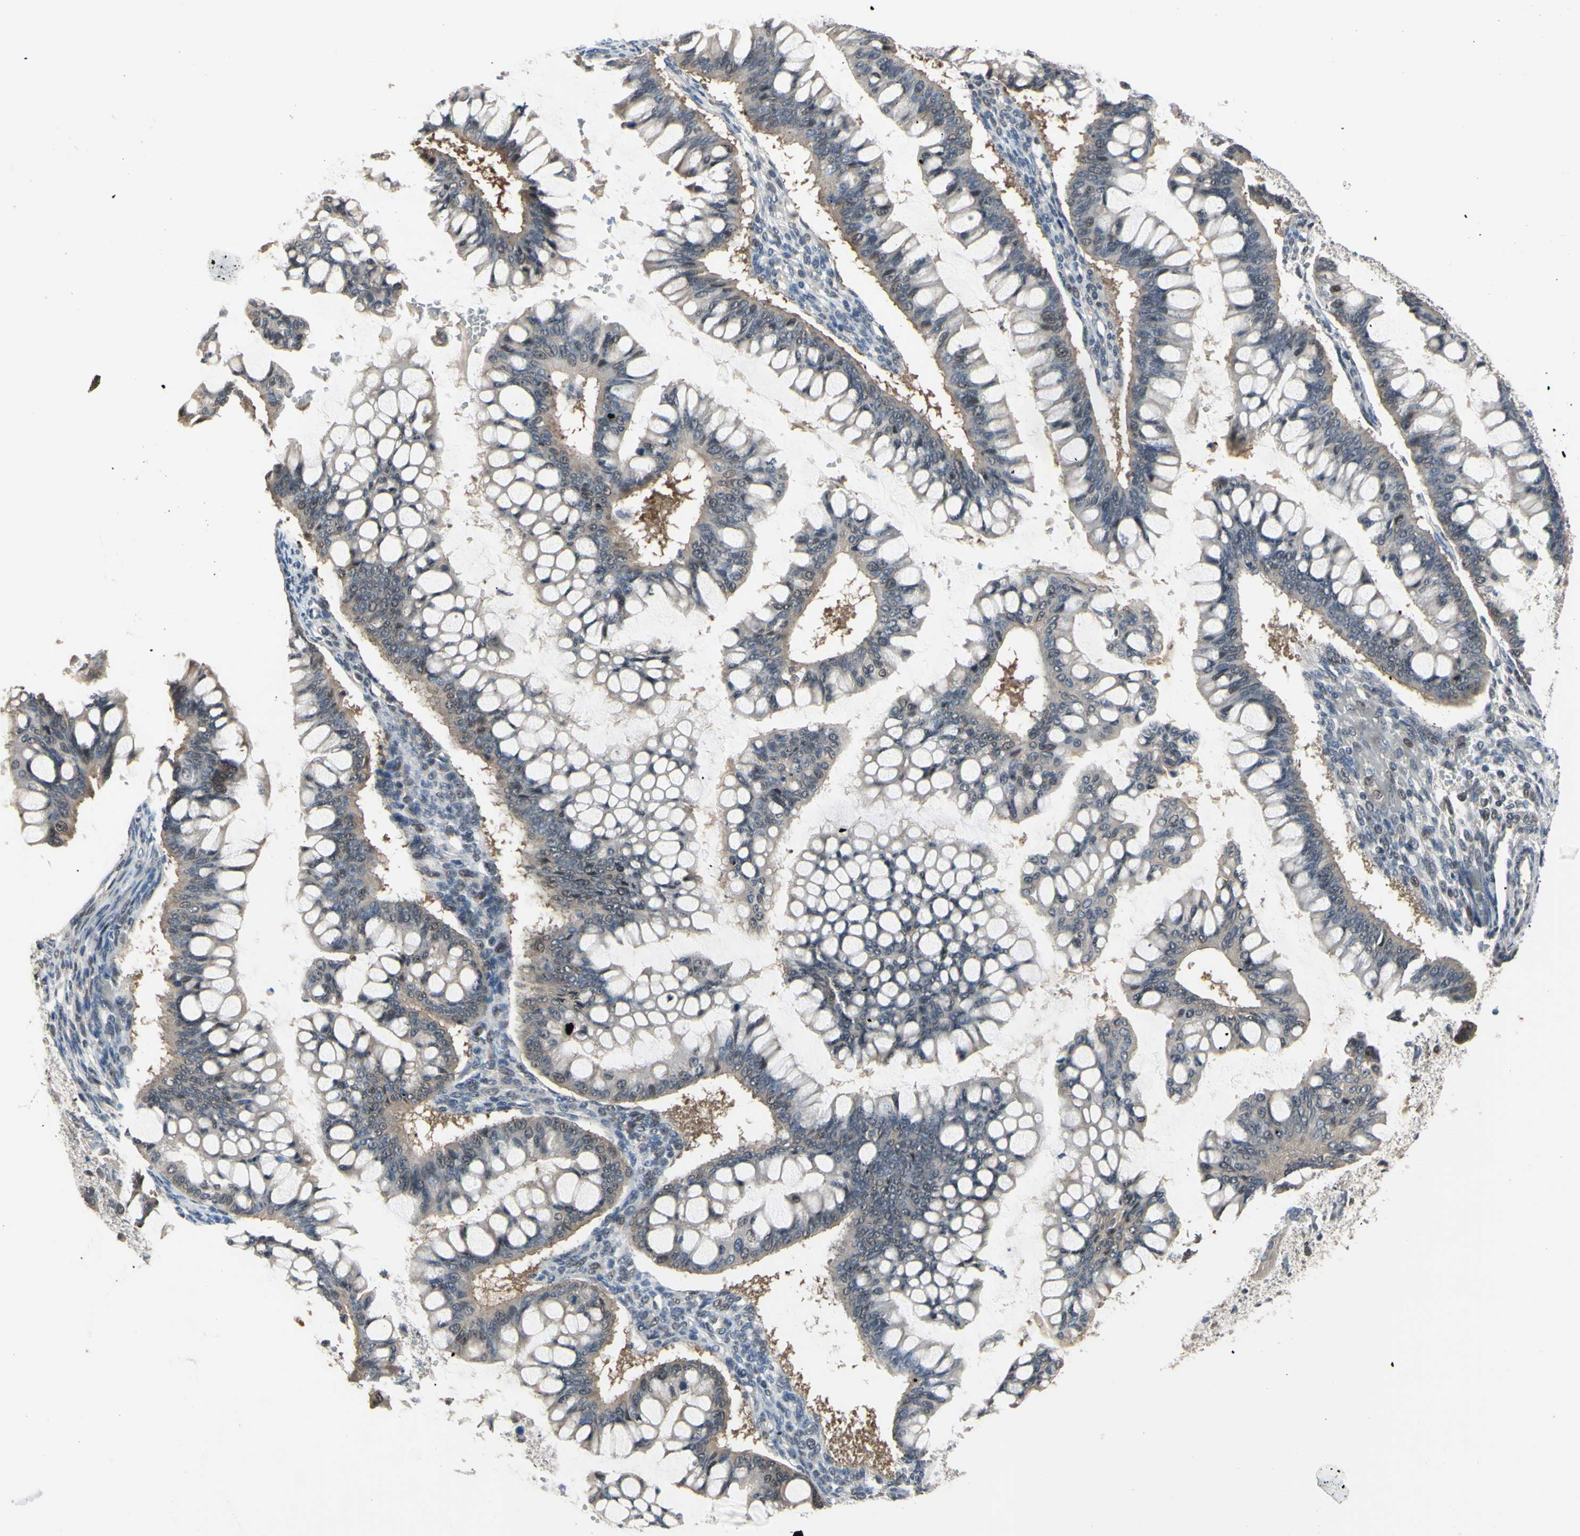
{"staining": {"intensity": "weak", "quantity": ">75%", "location": "cytoplasmic/membranous"}, "tissue": "ovarian cancer", "cell_type": "Tumor cells", "image_type": "cancer", "snomed": [{"axis": "morphology", "description": "Cystadenocarcinoma, mucinous, NOS"}, {"axis": "topography", "description": "Ovary"}], "caption": "This is an image of immunohistochemistry staining of ovarian cancer, which shows weak positivity in the cytoplasmic/membranous of tumor cells.", "gene": "HSPA4", "patient": {"sex": "female", "age": 73}}